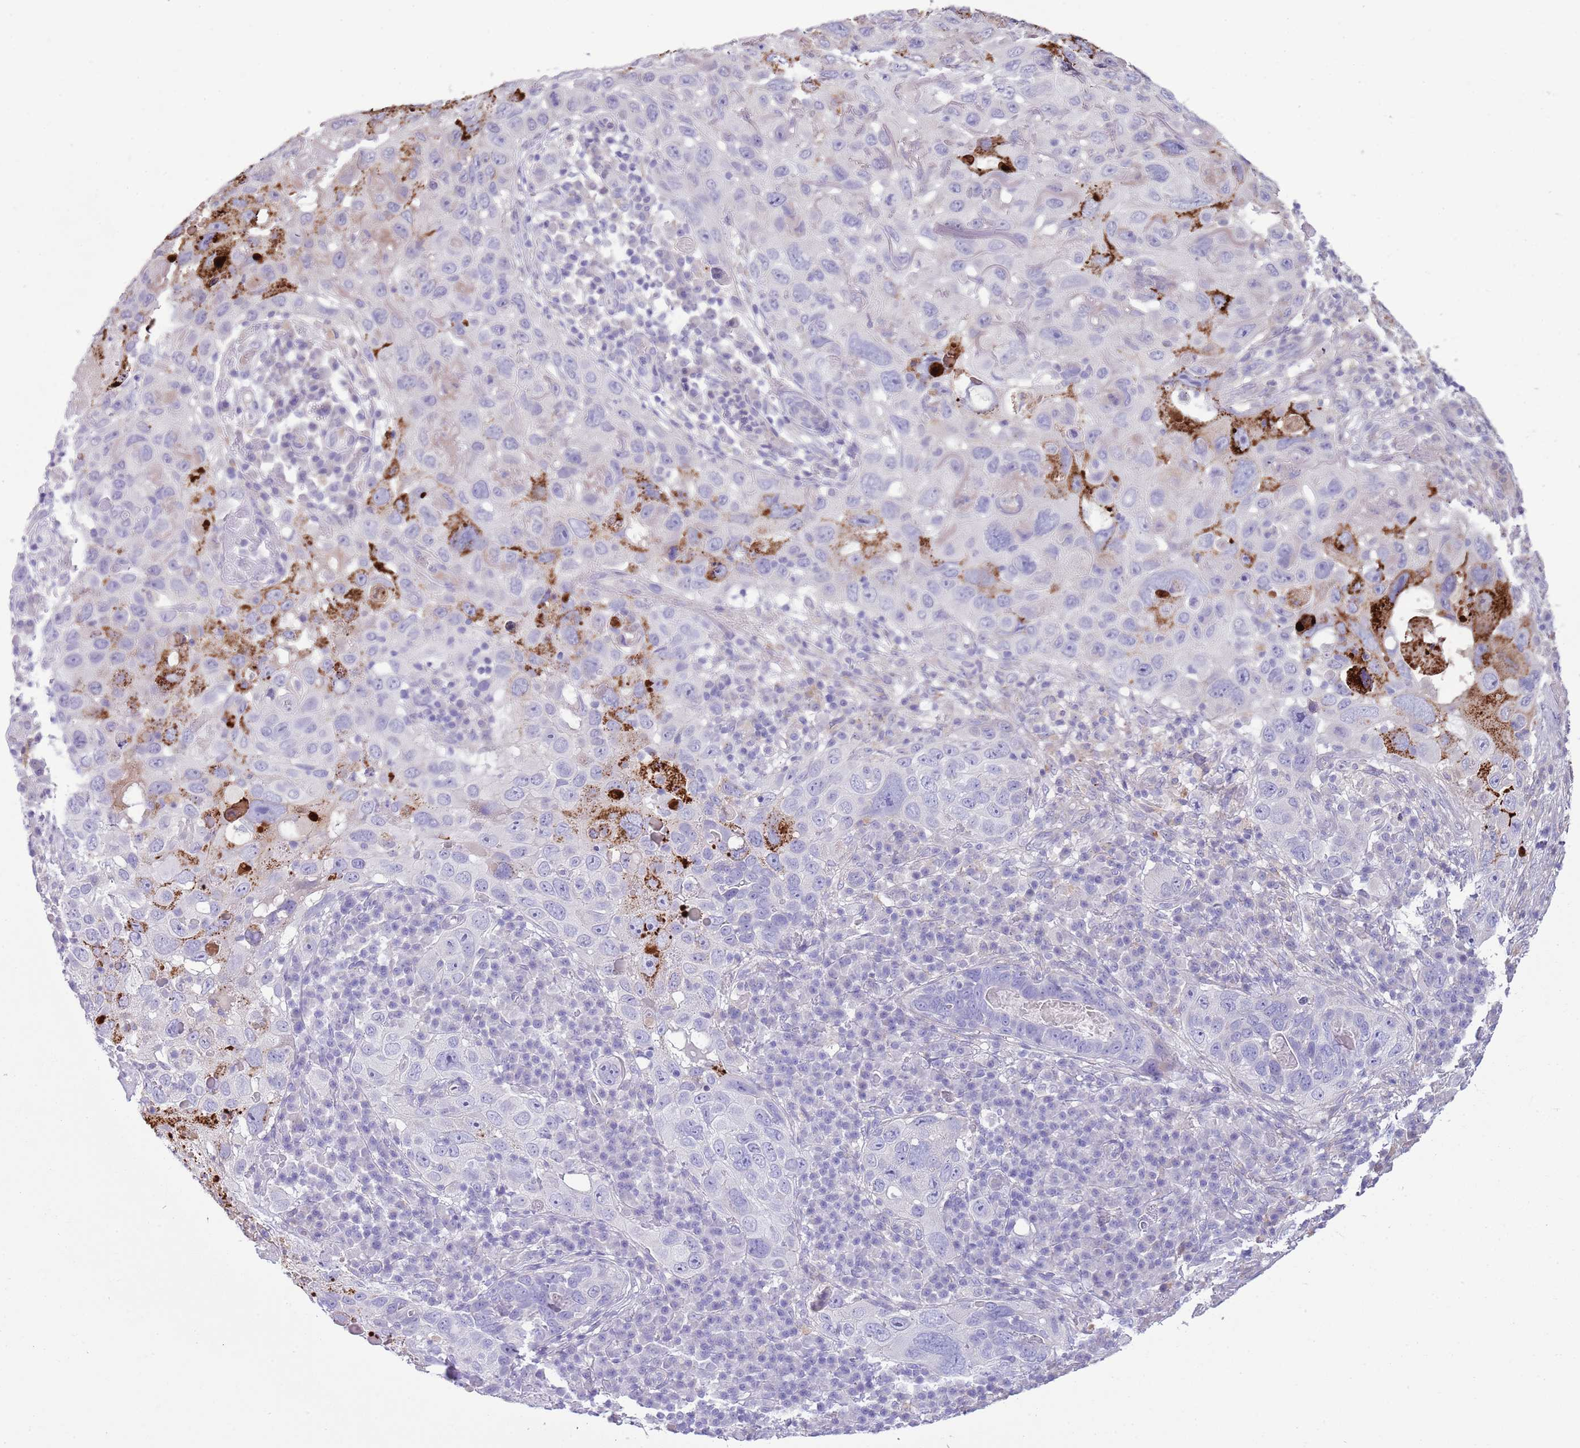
{"staining": {"intensity": "strong", "quantity": "<25%", "location": "cytoplasmic/membranous"}, "tissue": "skin cancer", "cell_type": "Tumor cells", "image_type": "cancer", "snomed": [{"axis": "morphology", "description": "Squamous cell carcinoma in situ, NOS"}, {"axis": "morphology", "description": "Squamous cell carcinoma, NOS"}, {"axis": "topography", "description": "Skin"}], "caption": "Squamous cell carcinoma in situ (skin) stained for a protein (brown) exhibits strong cytoplasmic/membranous positive positivity in approximately <25% of tumor cells.", "gene": "ABHD17C", "patient": {"sex": "male", "age": 93}}